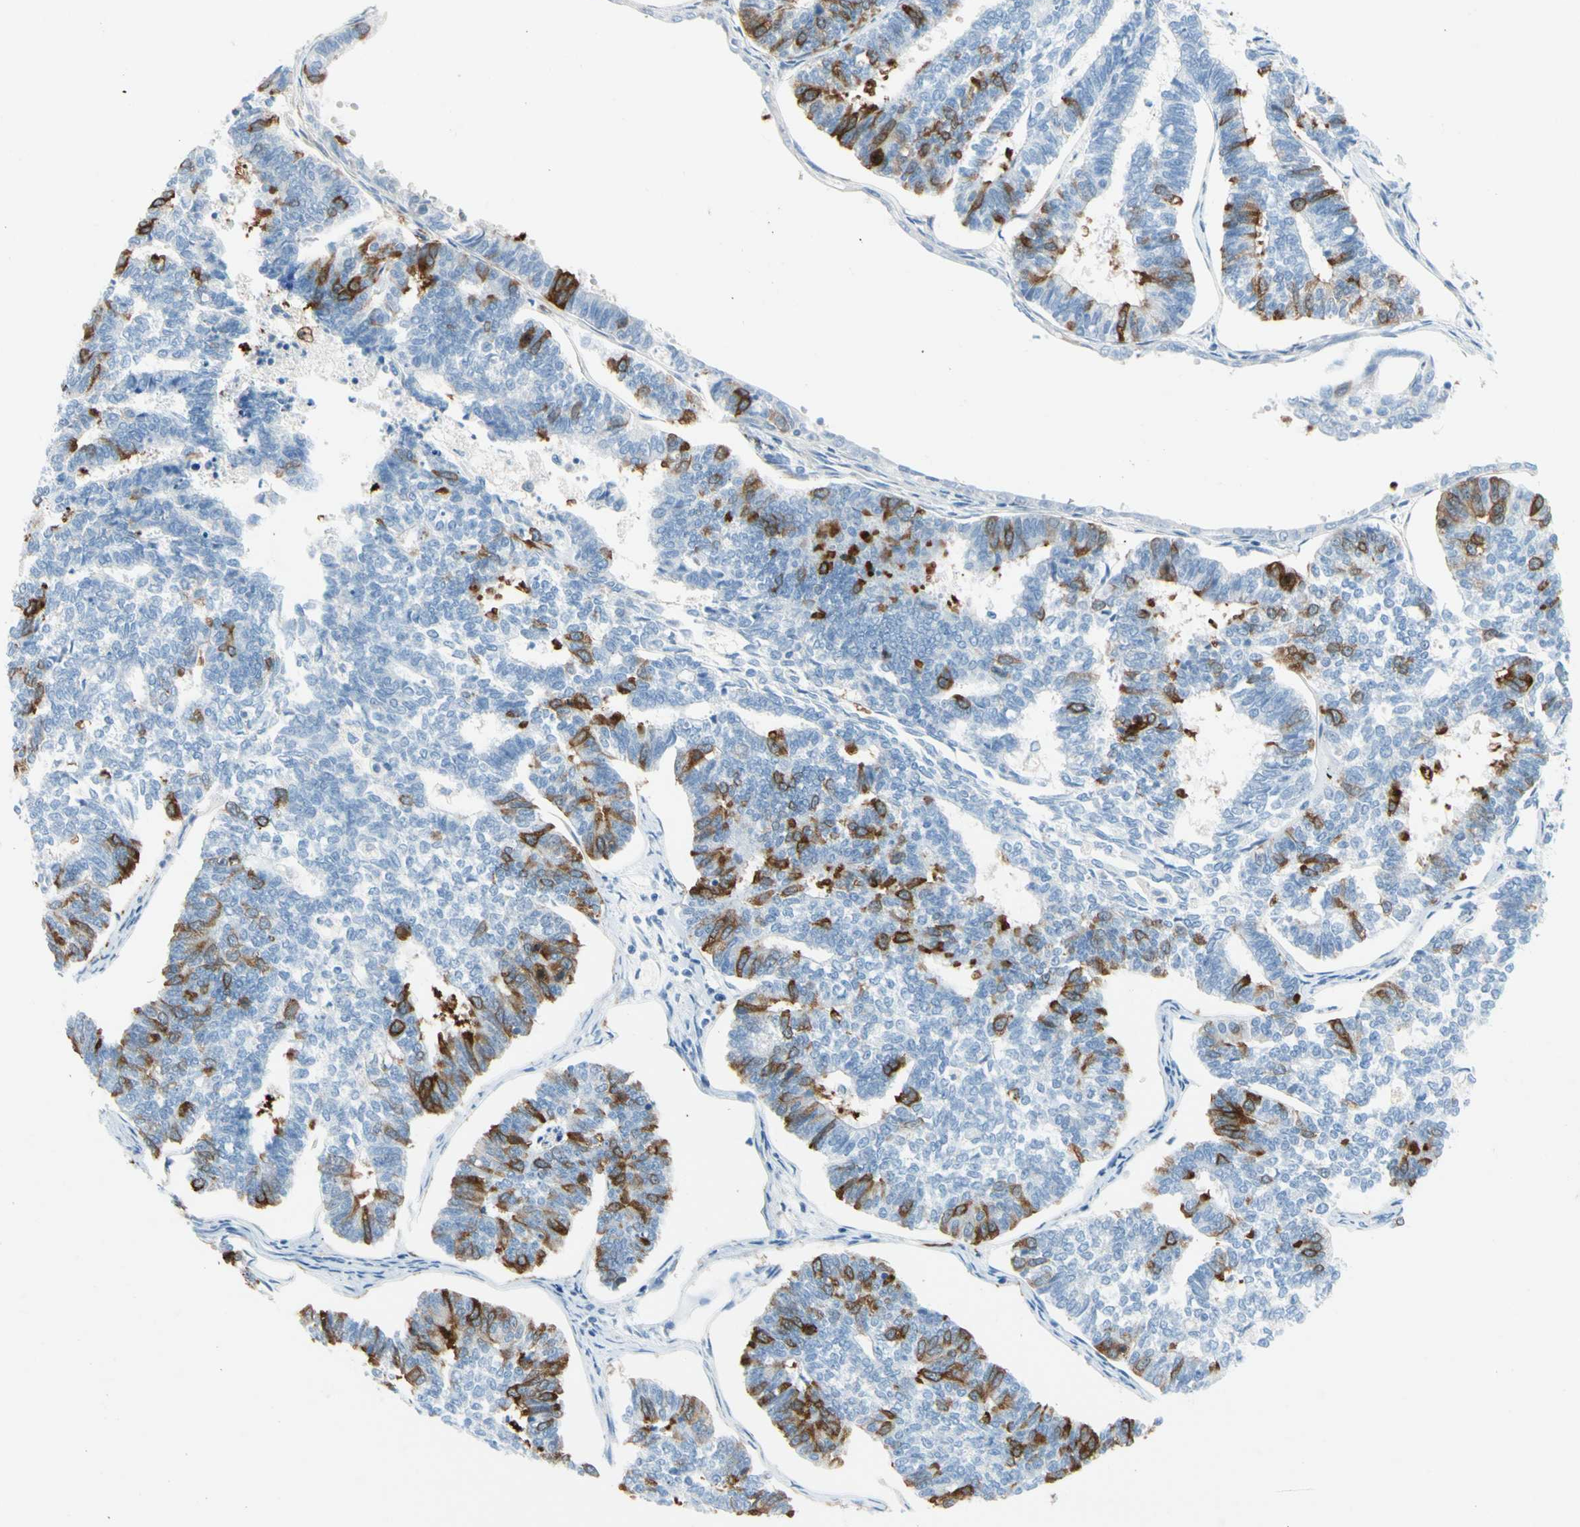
{"staining": {"intensity": "moderate", "quantity": "25%-75%", "location": "cytoplasmic/membranous"}, "tissue": "endometrial cancer", "cell_type": "Tumor cells", "image_type": "cancer", "snomed": [{"axis": "morphology", "description": "Adenocarcinoma, NOS"}, {"axis": "topography", "description": "Endometrium"}], "caption": "This image reveals endometrial cancer (adenocarcinoma) stained with immunohistochemistry (IHC) to label a protein in brown. The cytoplasmic/membranous of tumor cells show moderate positivity for the protein. Nuclei are counter-stained blue.", "gene": "TACC3", "patient": {"sex": "female", "age": 70}}